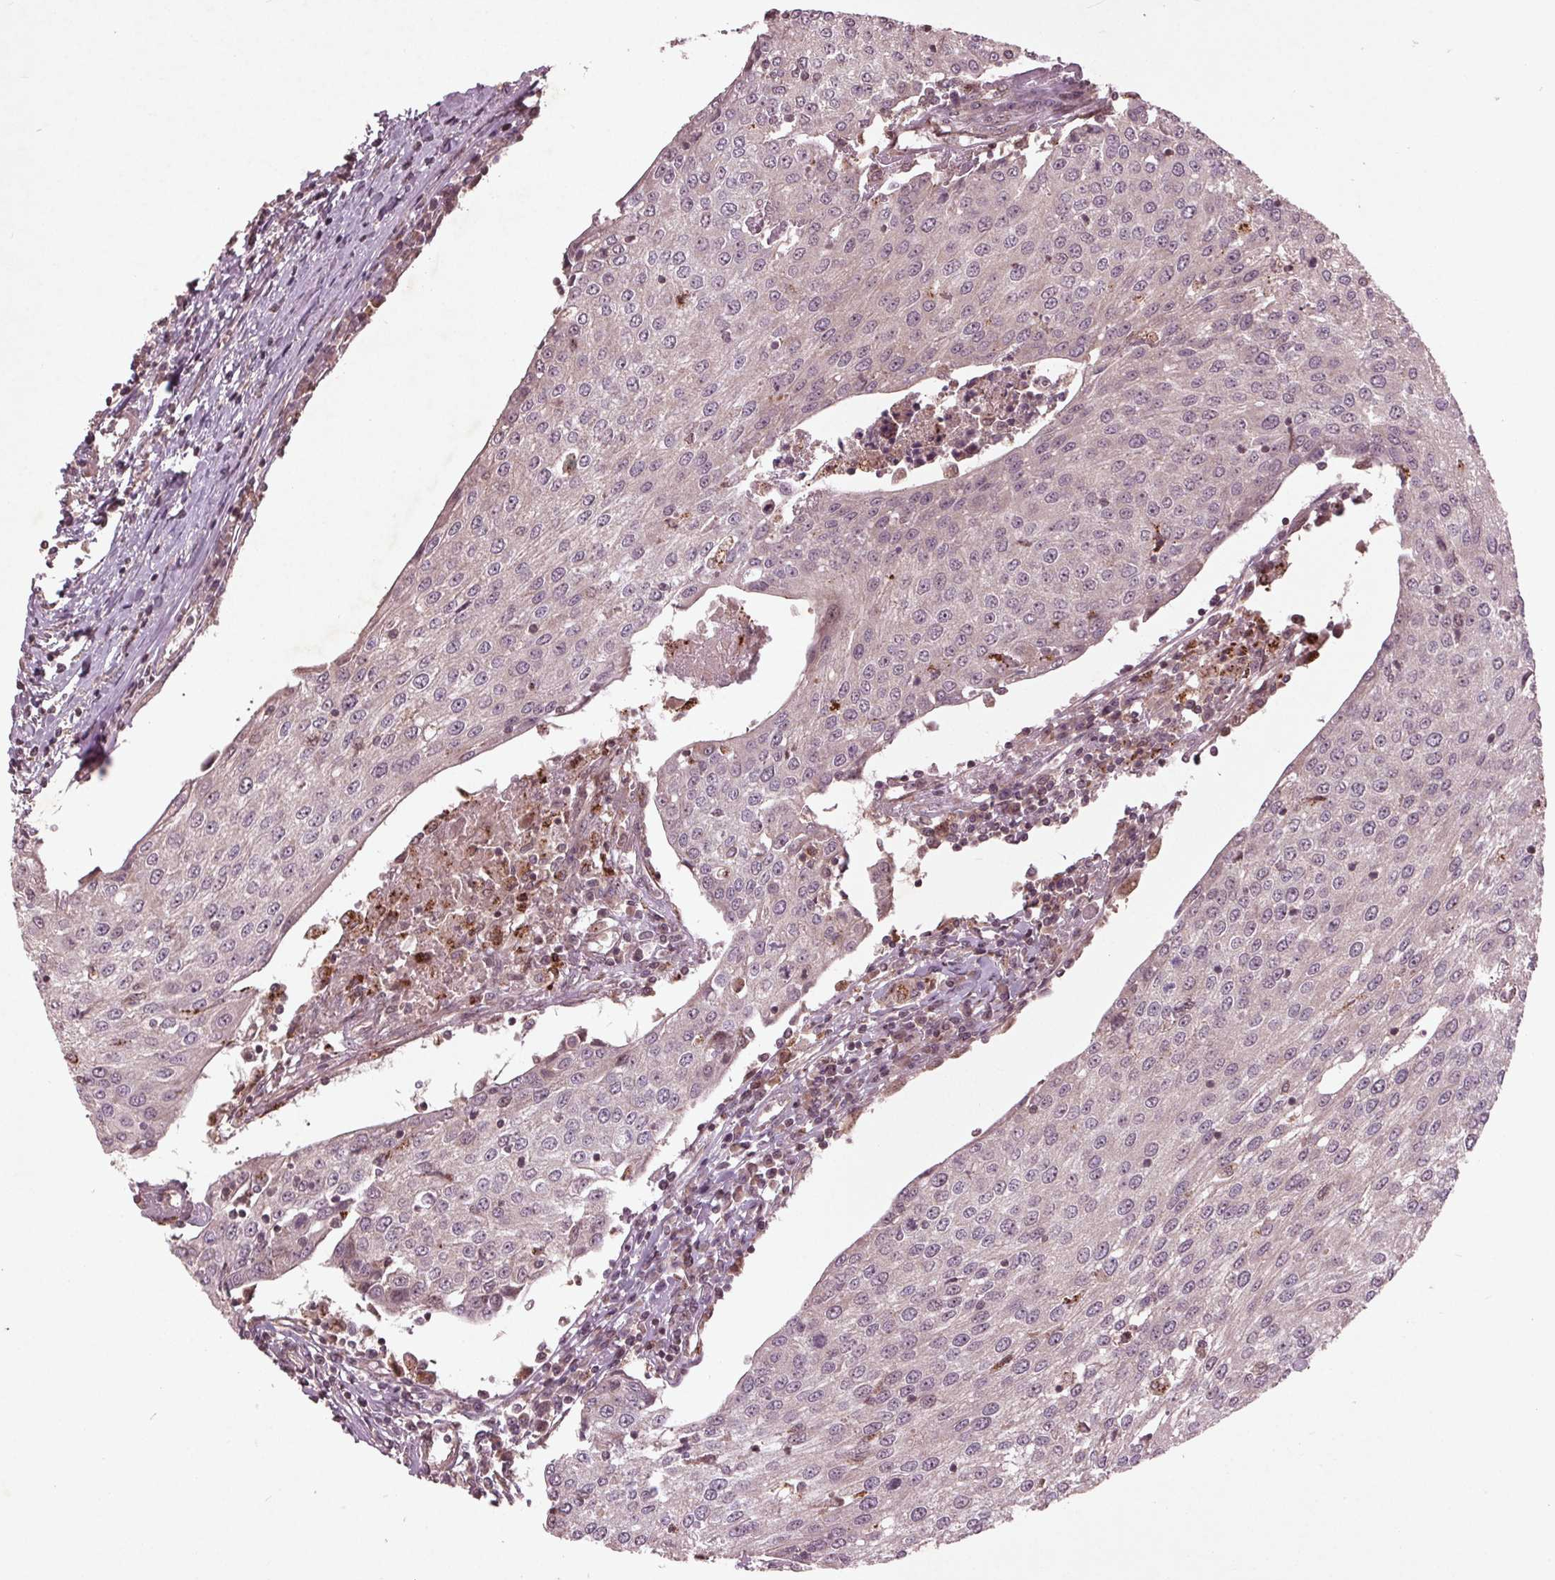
{"staining": {"intensity": "negative", "quantity": "none", "location": "none"}, "tissue": "urothelial cancer", "cell_type": "Tumor cells", "image_type": "cancer", "snomed": [{"axis": "morphology", "description": "Urothelial carcinoma, High grade"}, {"axis": "topography", "description": "Urinary bladder"}], "caption": "Tumor cells show no significant expression in urothelial cancer.", "gene": "CDKL4", "patient": {"sex": "female", "age": 85}}